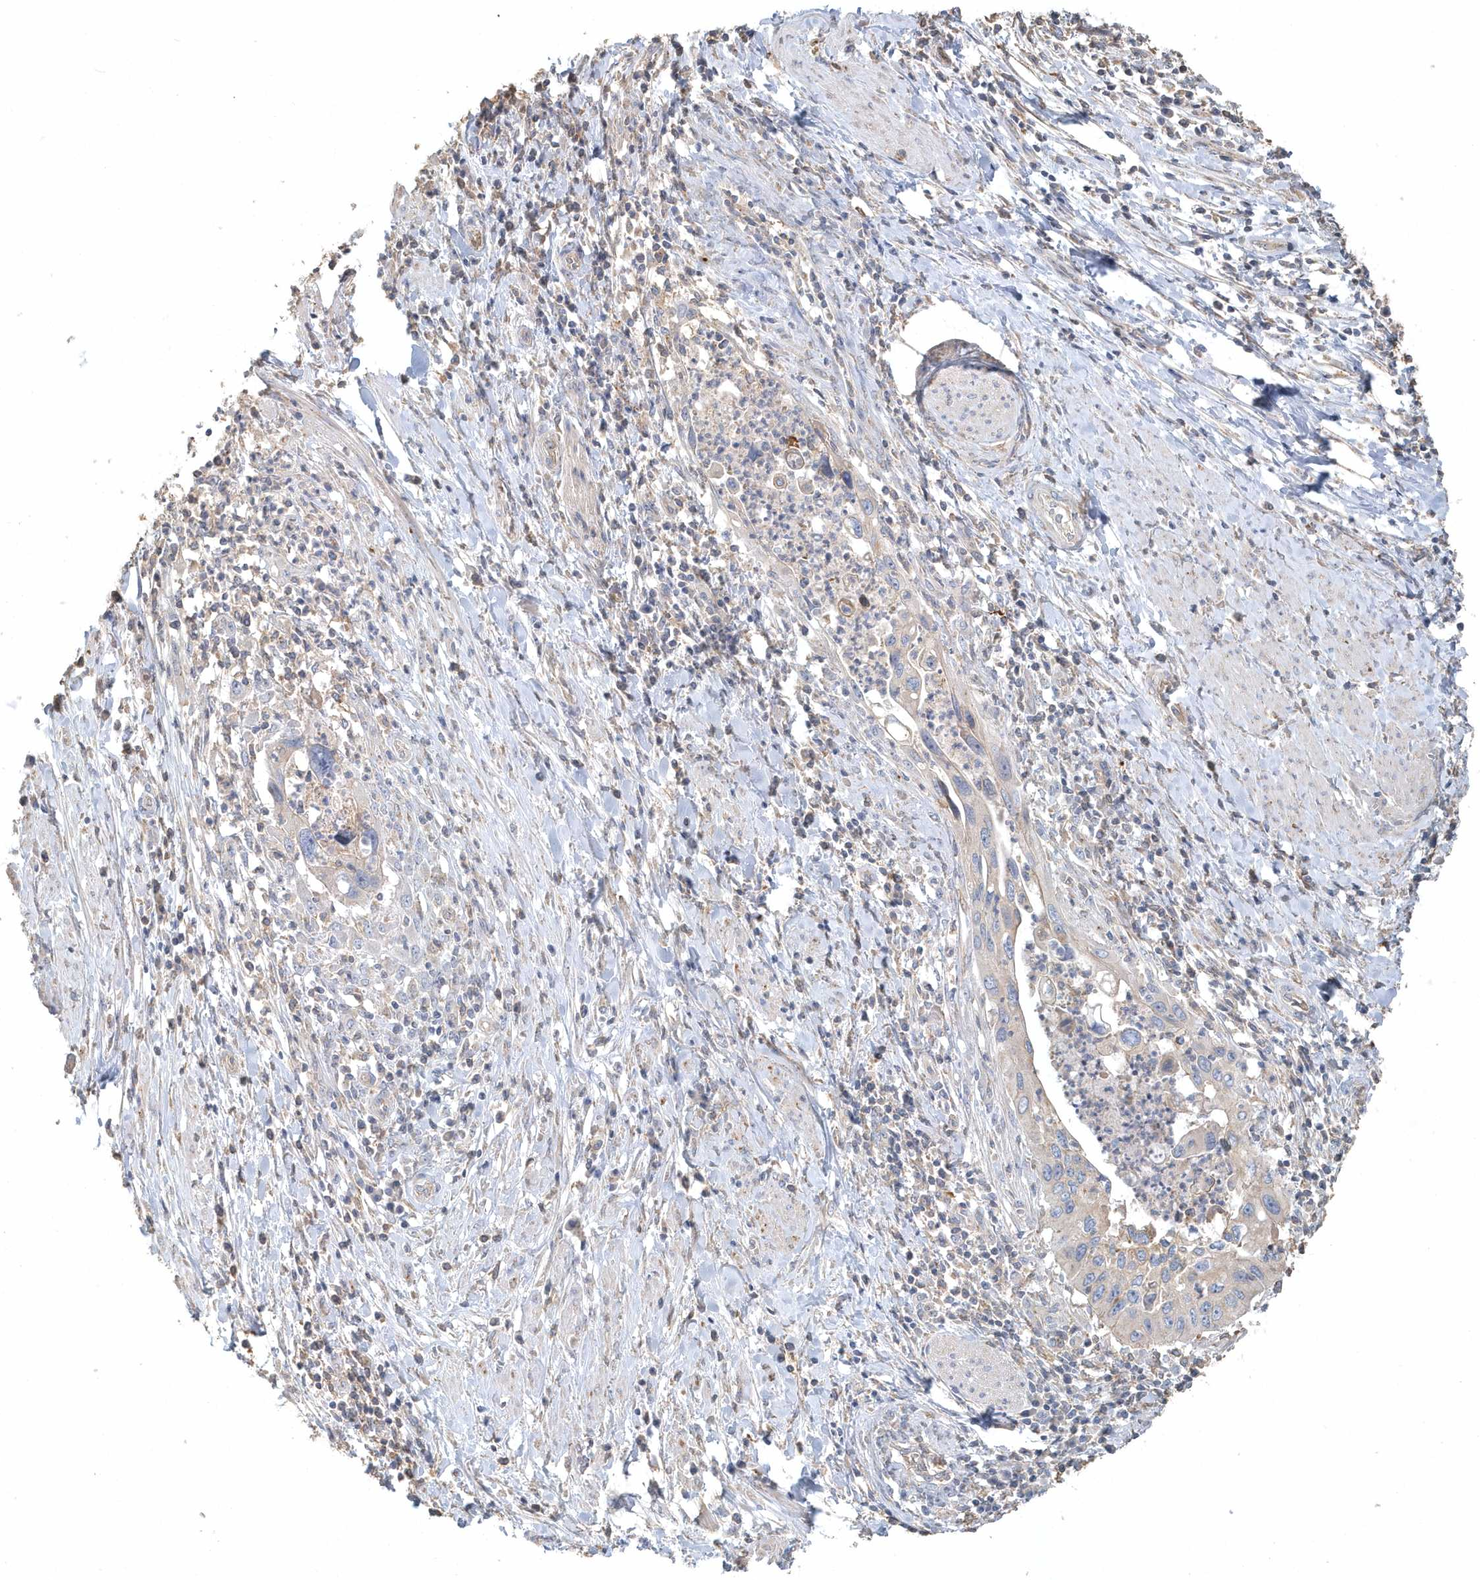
{"staining": {"intensity": "negative", "quantity": "none", "location": "none"}, "tissue": "cervical cancer", "cell_type": "Tumor cells", "image_type": "cancer", "snomed": [{"axis": "morphology", "description": "Squamous cell carcinoma, NOS"}, {"axis": "topography", "description": "Cervix"}], "caption": "DAB (3,3'-diaminobenzidine) immunohistochemical staining of human cervical squamous cell carcinoma exhibits no significant staining in tumor cells. (Stains: DAB immunohistochemistry (IHC) with hematoxylin counter stain, Microscopy: brightfield microscopy at high magnification).", "gene": "MMRN1", "patient": {"sex": "female", "age": 38}}